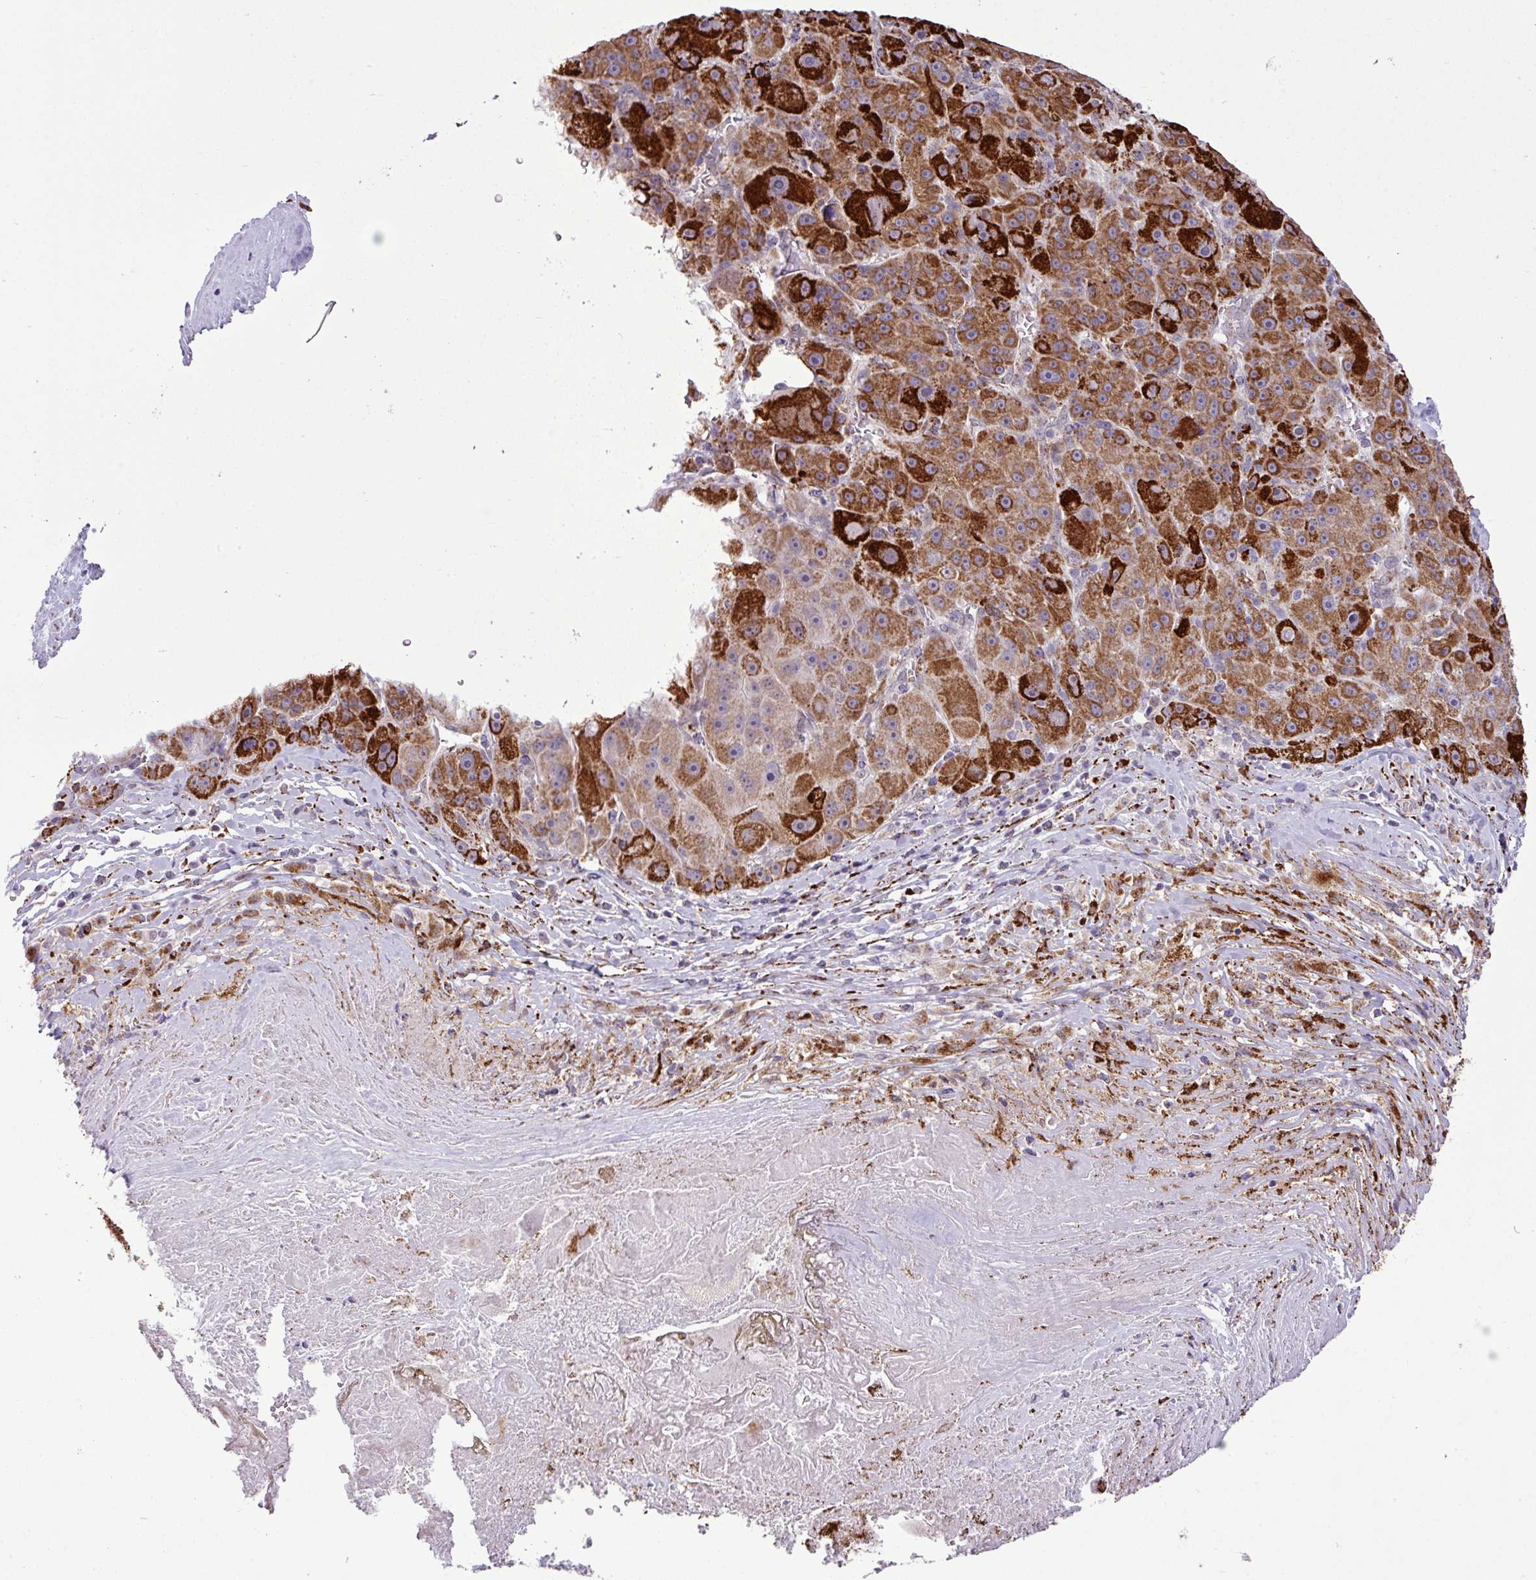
{"staining": {"intensity": "strong", "quantity": "25%-75%", "location": "cytoplasmic/membranous"}, "tissue": "liver cancer", "cell_type": "Tumor cells", "image_type": "cancer", "snomed": [{"axis": "morphology", "description": "Carcinoma, Hepatocellular, NOS"}, {"axis": "topography", "description": "Liver"}], "caption": "Liver cancer stained for a protein (brown) shows strong cytoplasmic/membranous positive expression in about 25%-75% of tumor cells.", "gene": "SGPP1", "patient": {"sex": "male", "age": 76}}